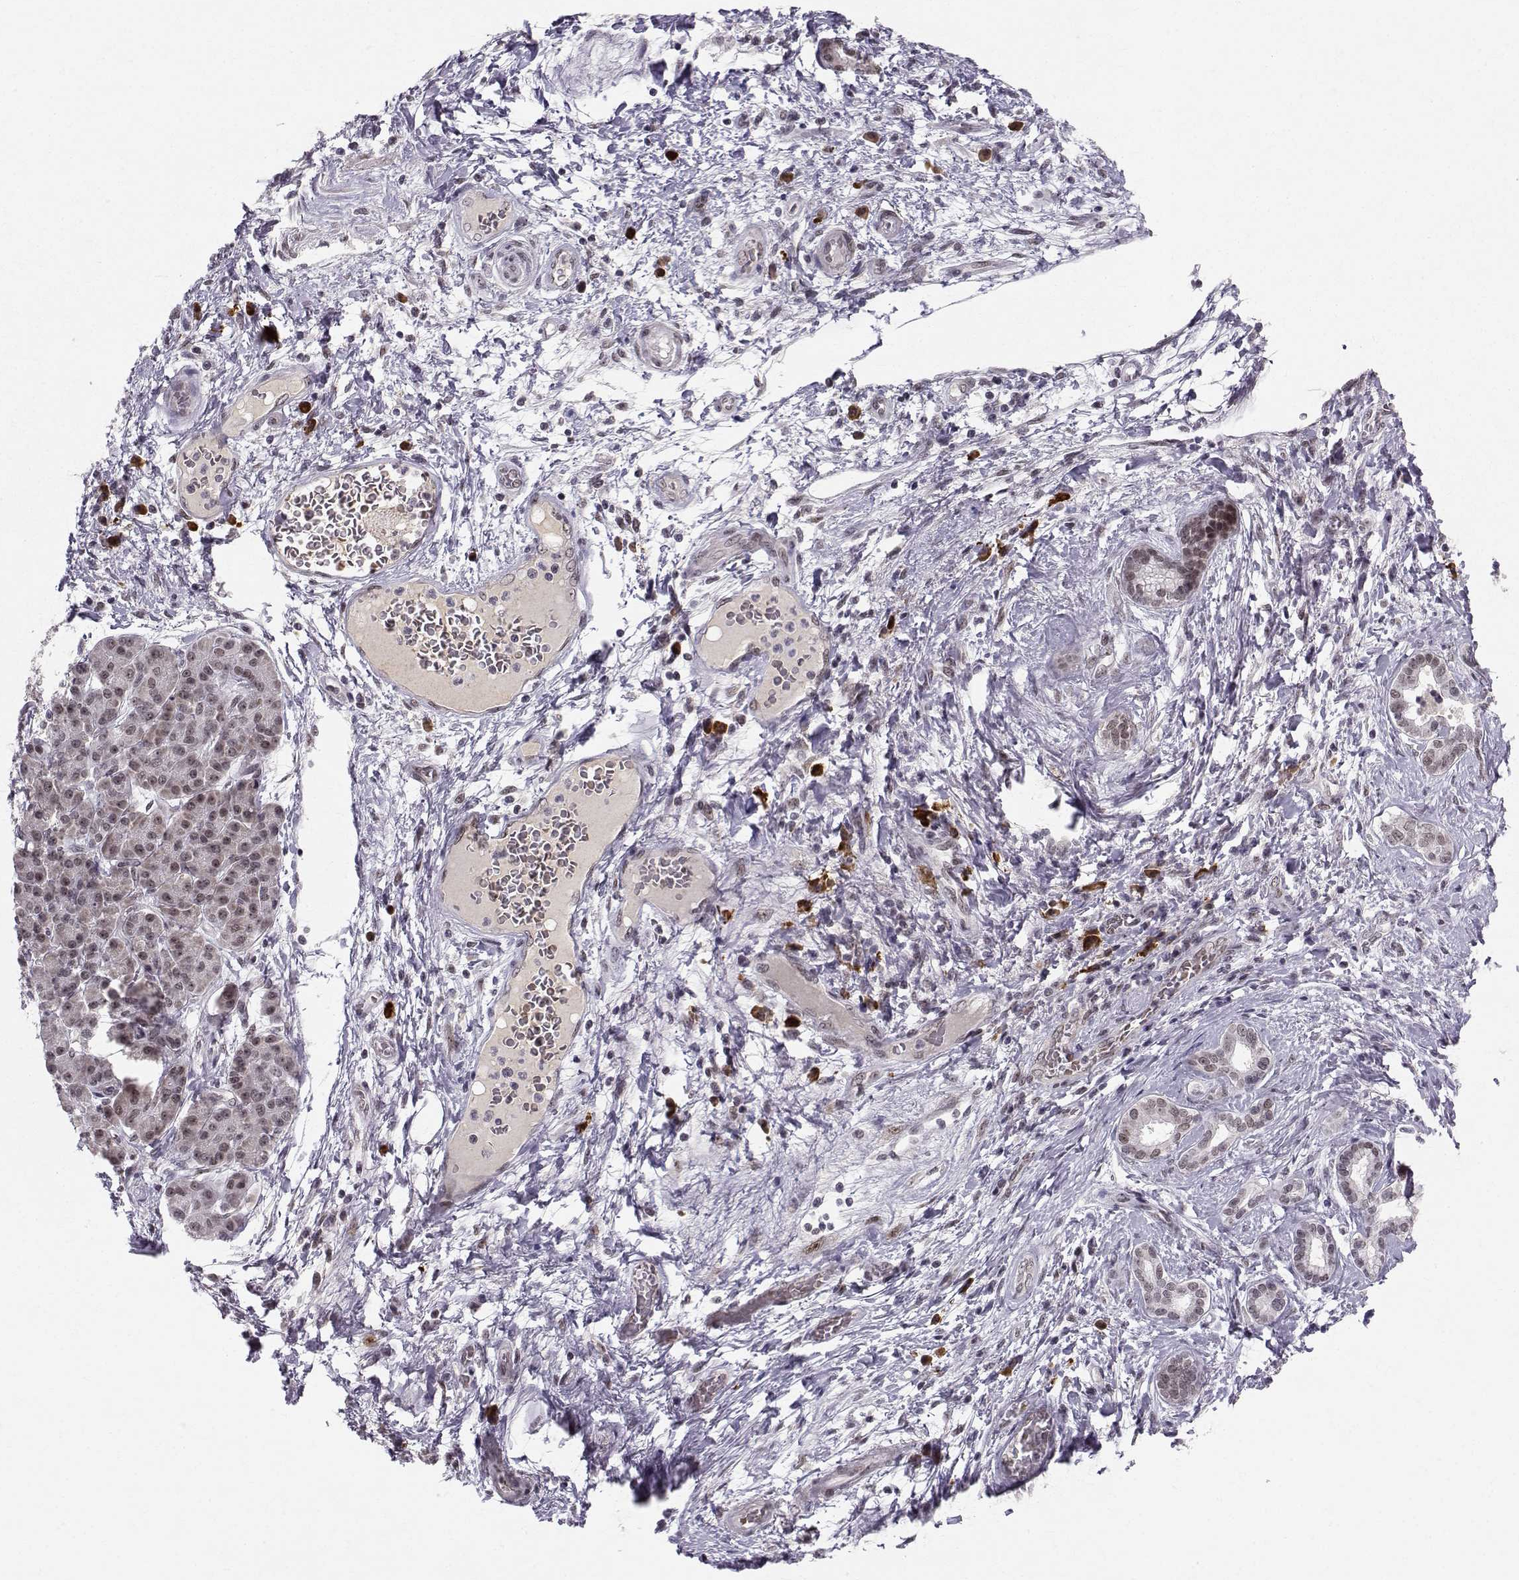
{"staining": {"intensity": "moderate", "quantity": "<25%", "location": "nuclear"}, "tissue": "pancreatic cancer", "cell_type": "Tumor cells", "image_type": "cancer", "snomed": [{"axis": "morphology", "description": "Adenocarcinoma, NOS"}, {"axis": "topography", "description": "Pancreas"}], "caption": "This is a histology image of IHC staining of pancreatic cancer, which shows moderate staining in the nuclear of tumor cells.", "gene": "RPP38", "patient": {"sex": "female", "age": 73}}